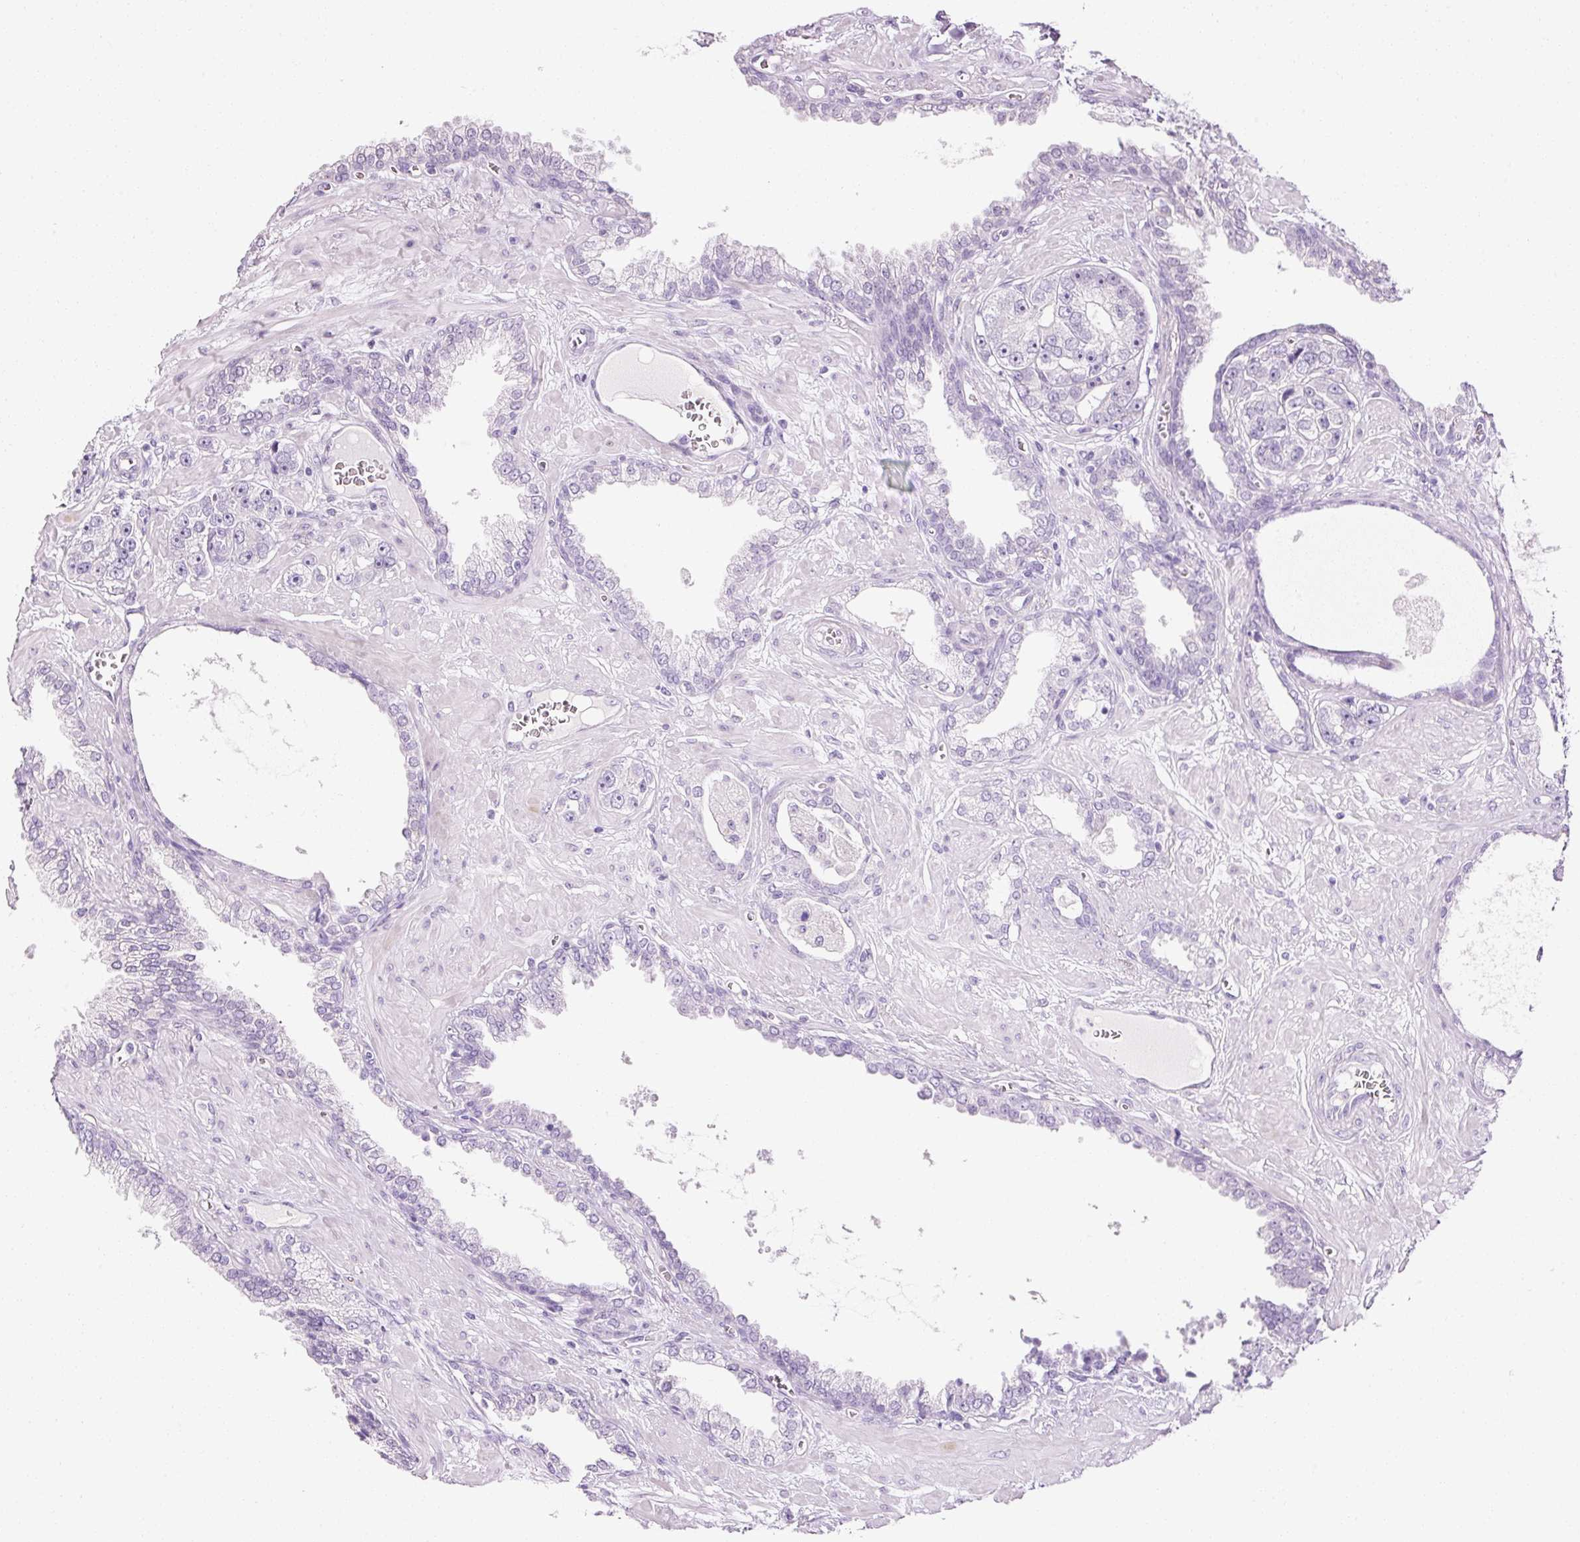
{"staining": {"intensity": "negative", "quantity": "none", "location": "none"}, "tissue": "prostate cancer", "cell_type": "Tumor cells", "image_type": "cancer", "snomed": [{"axis": "morphology", "description": "Adenocarcinoma, High grade"}, {"axis": "topography", "description": "Prostate"}], "caption": "An IHC micrograph of prostate cancer (adenocarcinoma (high-grade)) is shown. There is no staining in tumor cells of prostate cancer (adenocarcinoma (high-grade)).", "gene": "ANKRD20A1", "patient": {"sex": "male", "age": 71}}